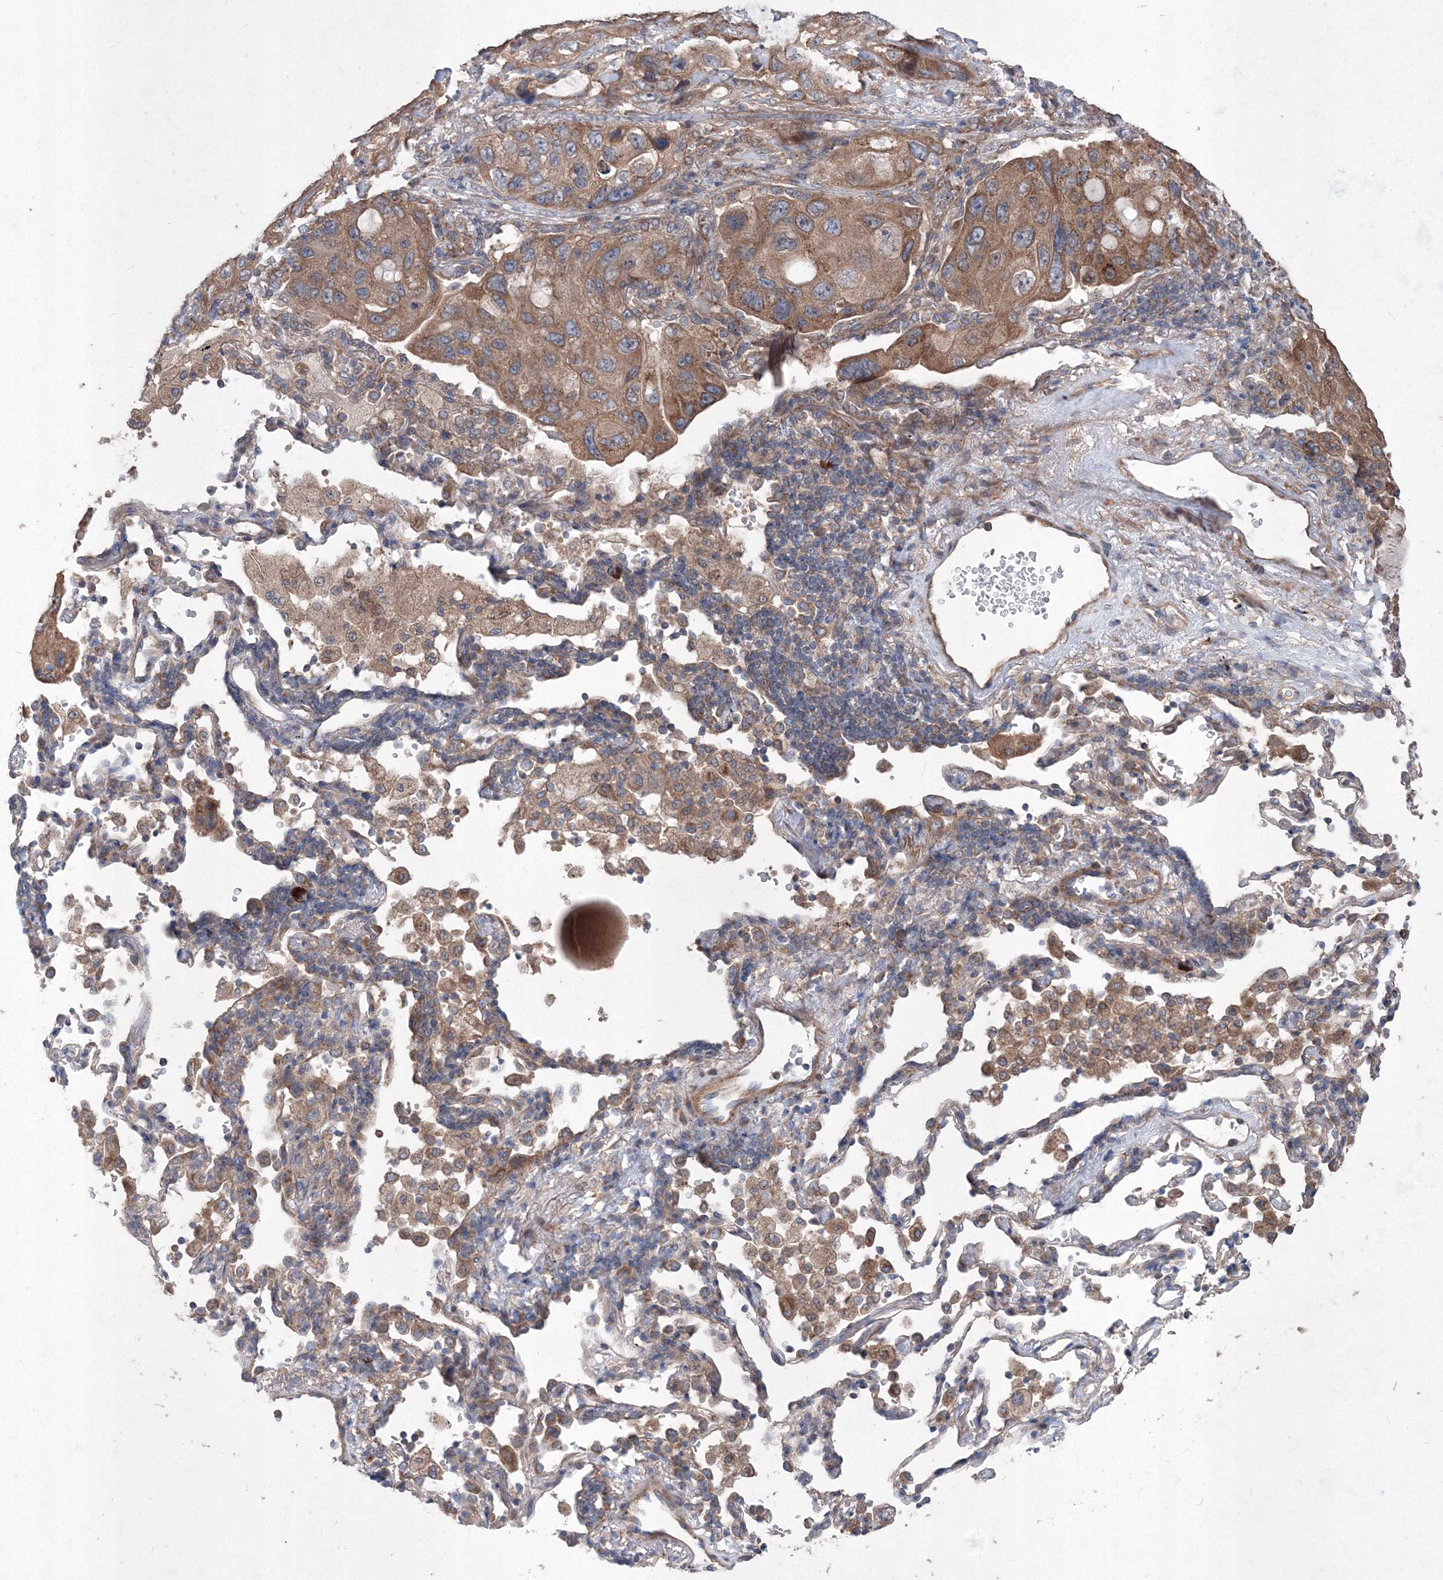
{"staining": {"intensity": "moderate", "quantity": ">75%", "location": "cytoplasmic/membranous"}, "tissue": "lung cancer", "cell_type": "Tumor cells", "image_type": "cancer", "snomed": [{"axis": "morphology", "description": "Squamous cell carcinoma, NOS"}, {"axis": "topography", "description": "Lung"}], "caption": "A brown stain shows moderate cytoplasmic/membranous positivity of a protein in squamous cell carcinoma (lung) tumor cells.", "gene": "MTRF1L", "patient": {"sex": "female", "age": 73}}